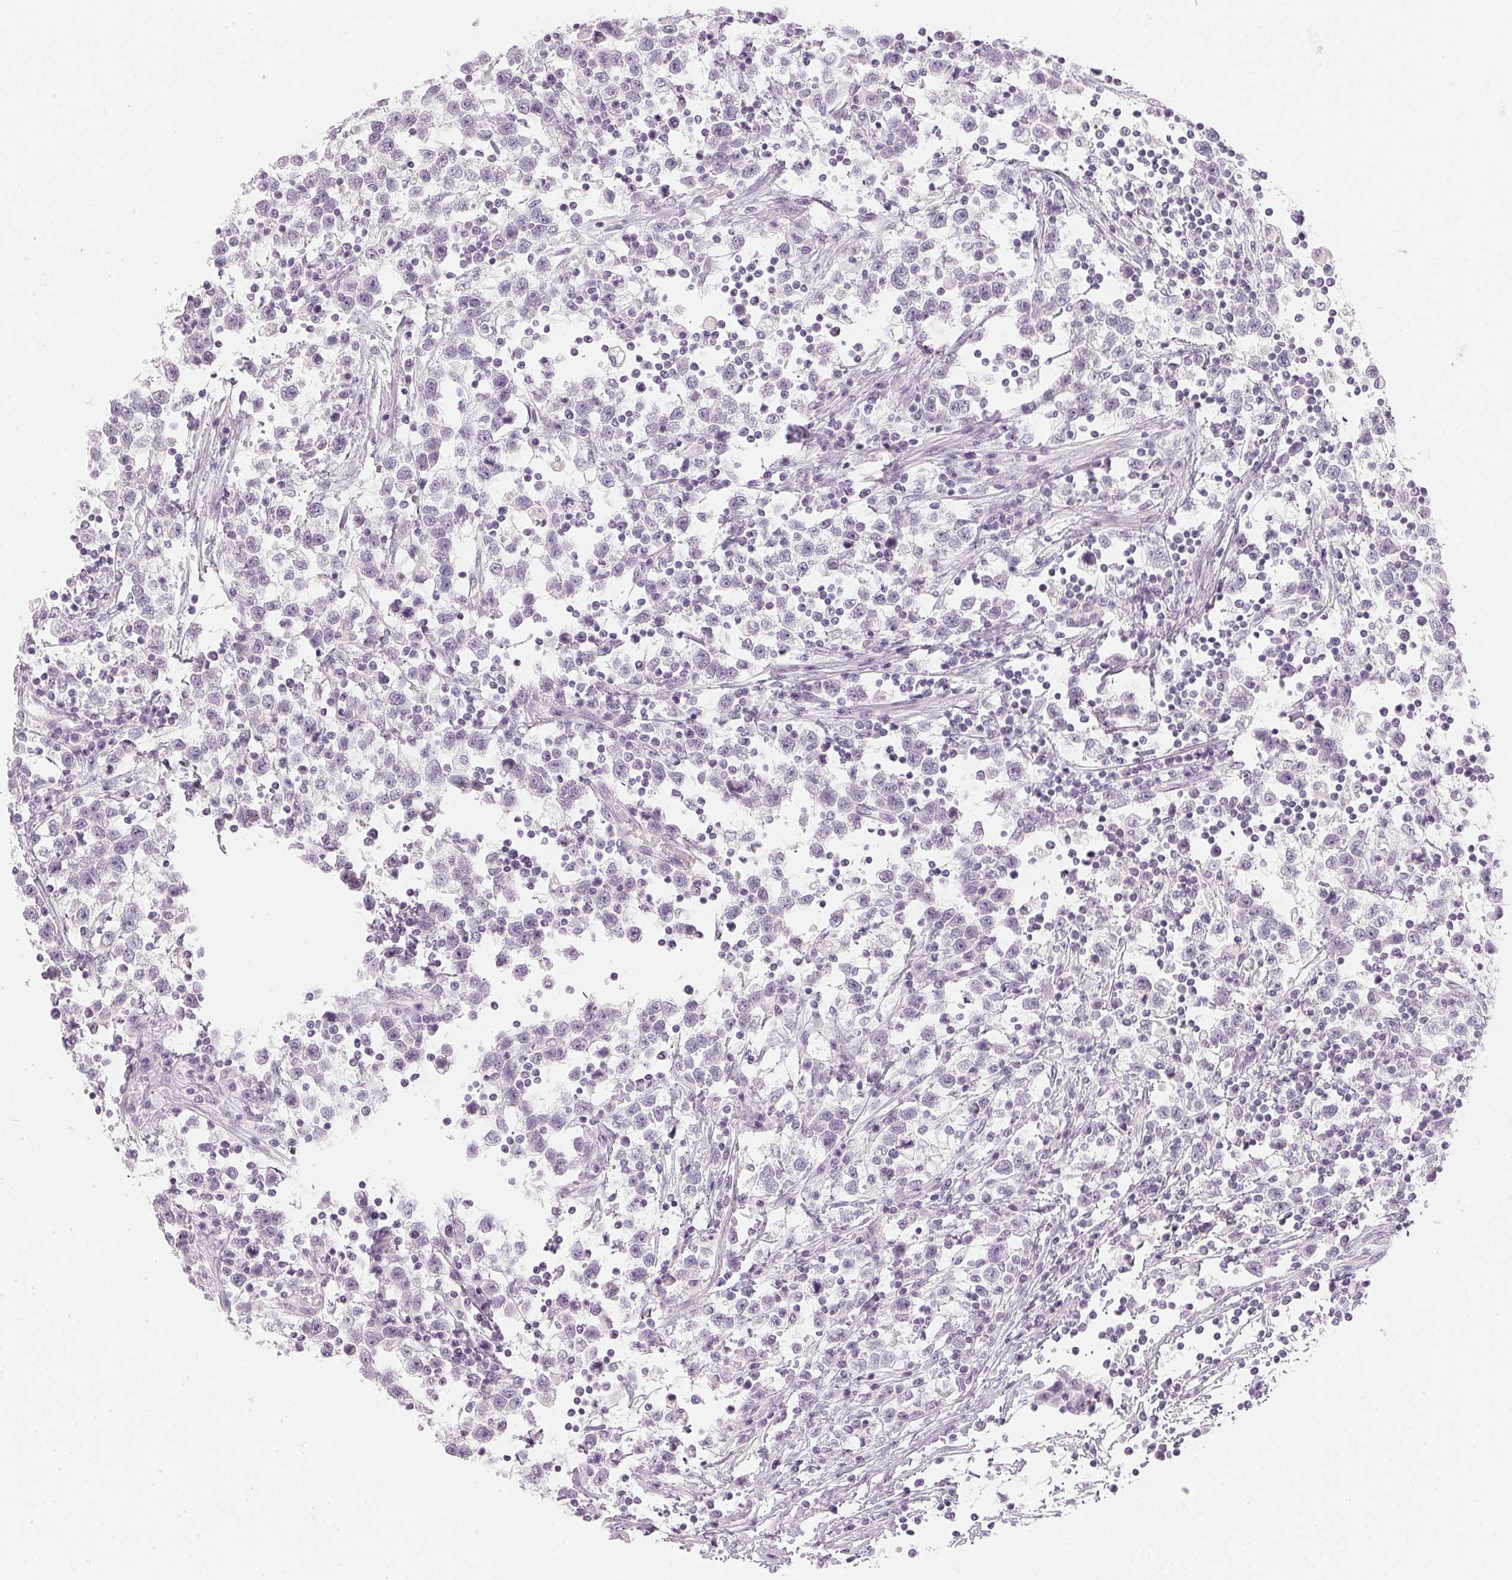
{"staining": {"intensity": "negative", "quantity": "none", "location": "none"}, "tissue": "testis cancer", "cell_type": "Tumor cells", "image_type": "cancer", "snomed": [{"axis": "morphology", "description": "Seminoma, NOS"}, {"axis": "topography", "description": "Testis"}], "caption": "DAB (3,3'-diaminobenzidine) immunohistochemical staining of human testis cancer (seminoma) exhibits no significant expression in tumor cells.", "gene": "CHST4", "patient": {"sex": "male", "age": 34}}